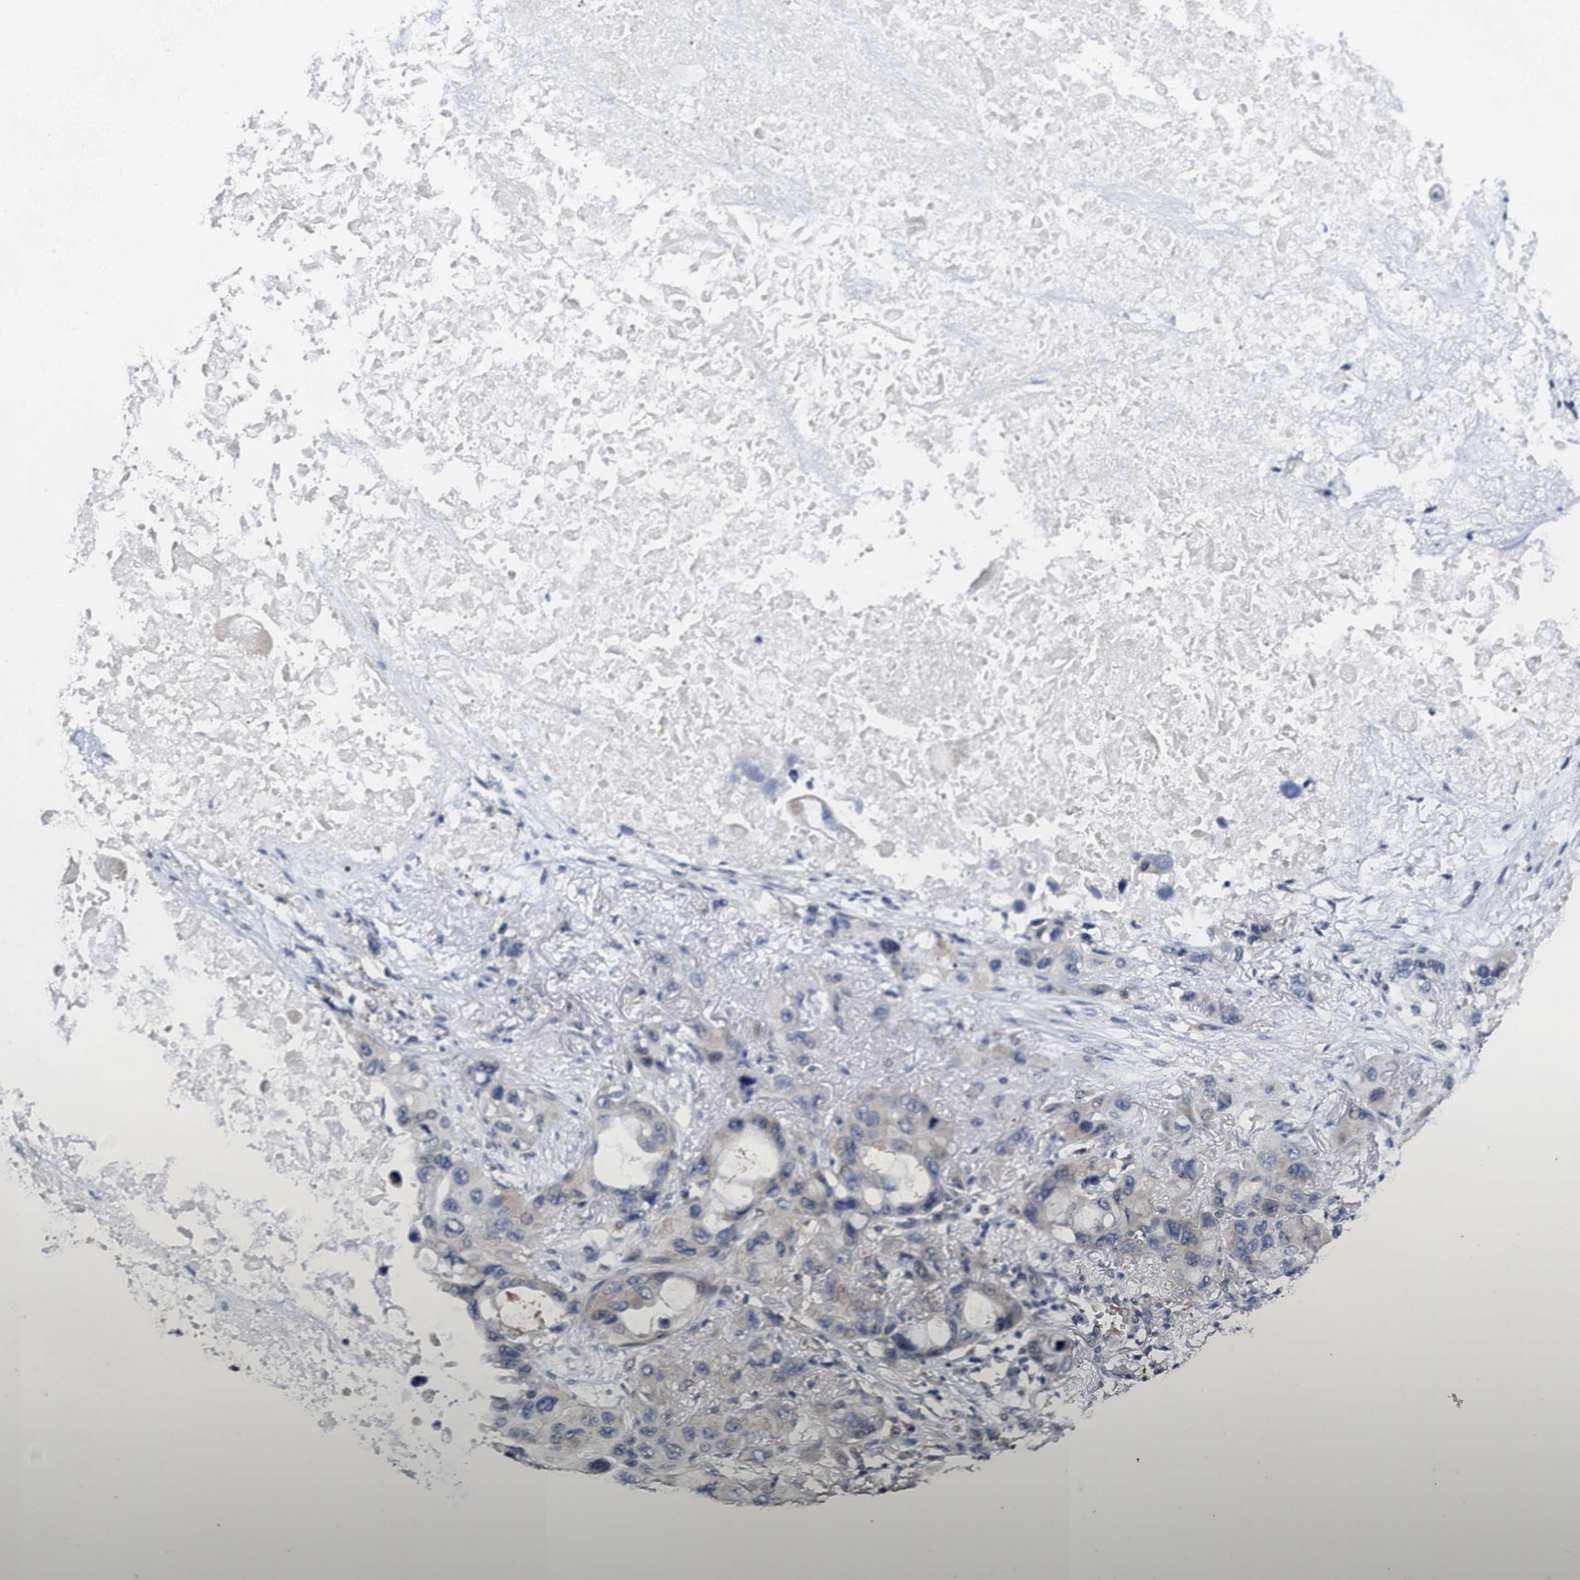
{"staining": {"intensity": "weak", "quantity": "<25%", "location": "cytoplasmic/membranous"}, "tissue": "lung cancer", "cell_type": "Tumor cells", "image_type": "cancer", "snomed": [{"axis": "morphology", "description": "Squamous cell carcinoma, NOS"}, {"axis": "topography", "description": "Lung"}], "caption": "DAB immunohistochemical staining of human lung cancer (squamous cell carcinoma) displays no significant positivity in tumor cells. Nuclei are stained in blue.", "gene": "ZFAT", "patient": {"sex": "female", "age": 73}}